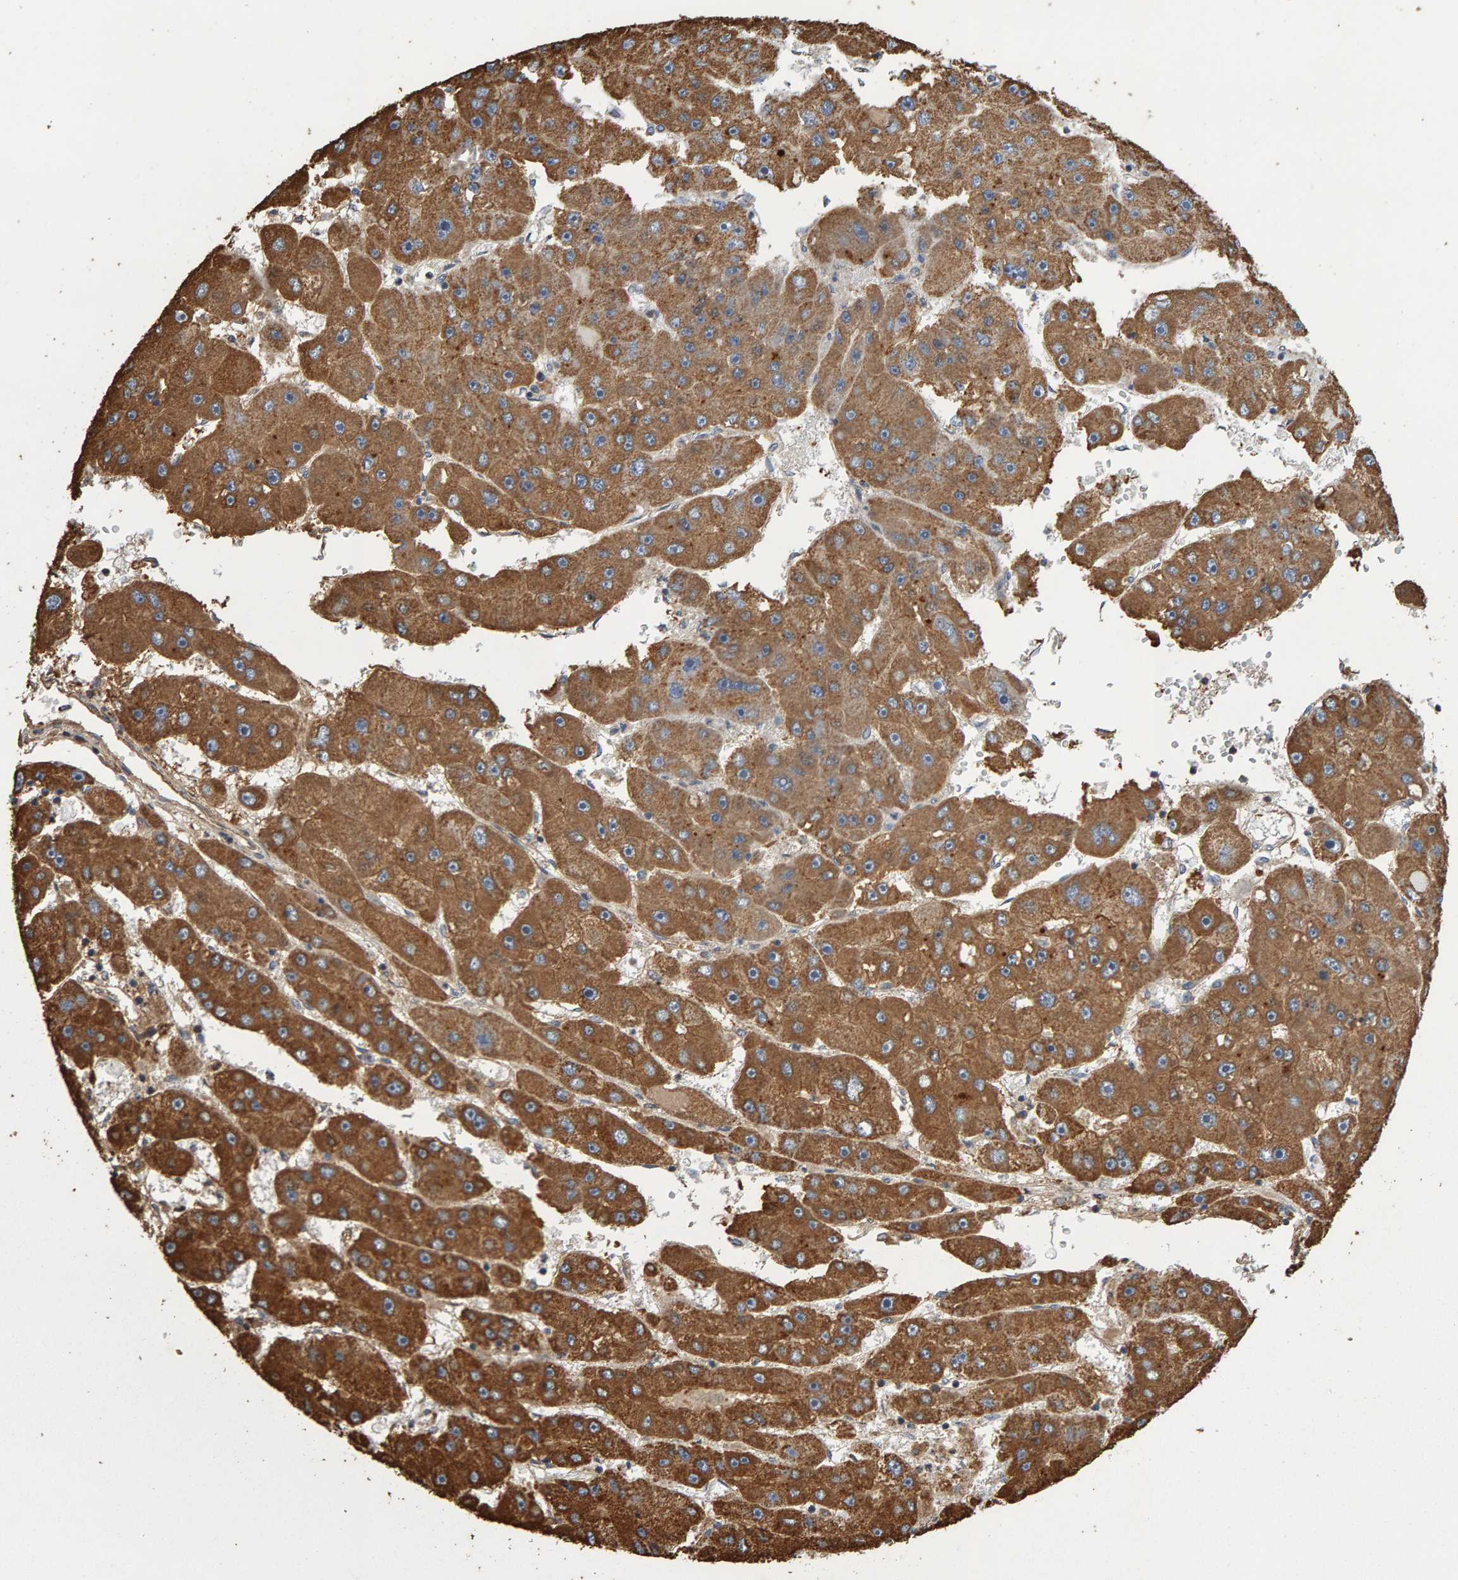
{"staining": {"intensity": "moderate", "quantity": ">75%", "location": "cytoplasmic/membranous"}, "tissue": "liver cancer", "cell_type": "Tumor cells", "image_type": "cancer", "snomed": [{"axis": "morphology", "description": "Carcinoma, Hepatocellular, NOS"}, {"axis": "topography", "description": "Liver"}], "caption": "Human liver hepatocellular carcinoma stained with a brown dye displays moderate cytoplasmic/membranous positive expression in about >75% of tumor cells.", "gene": "TOM1L1", "patient": {"sex": "female", "age": 61}}